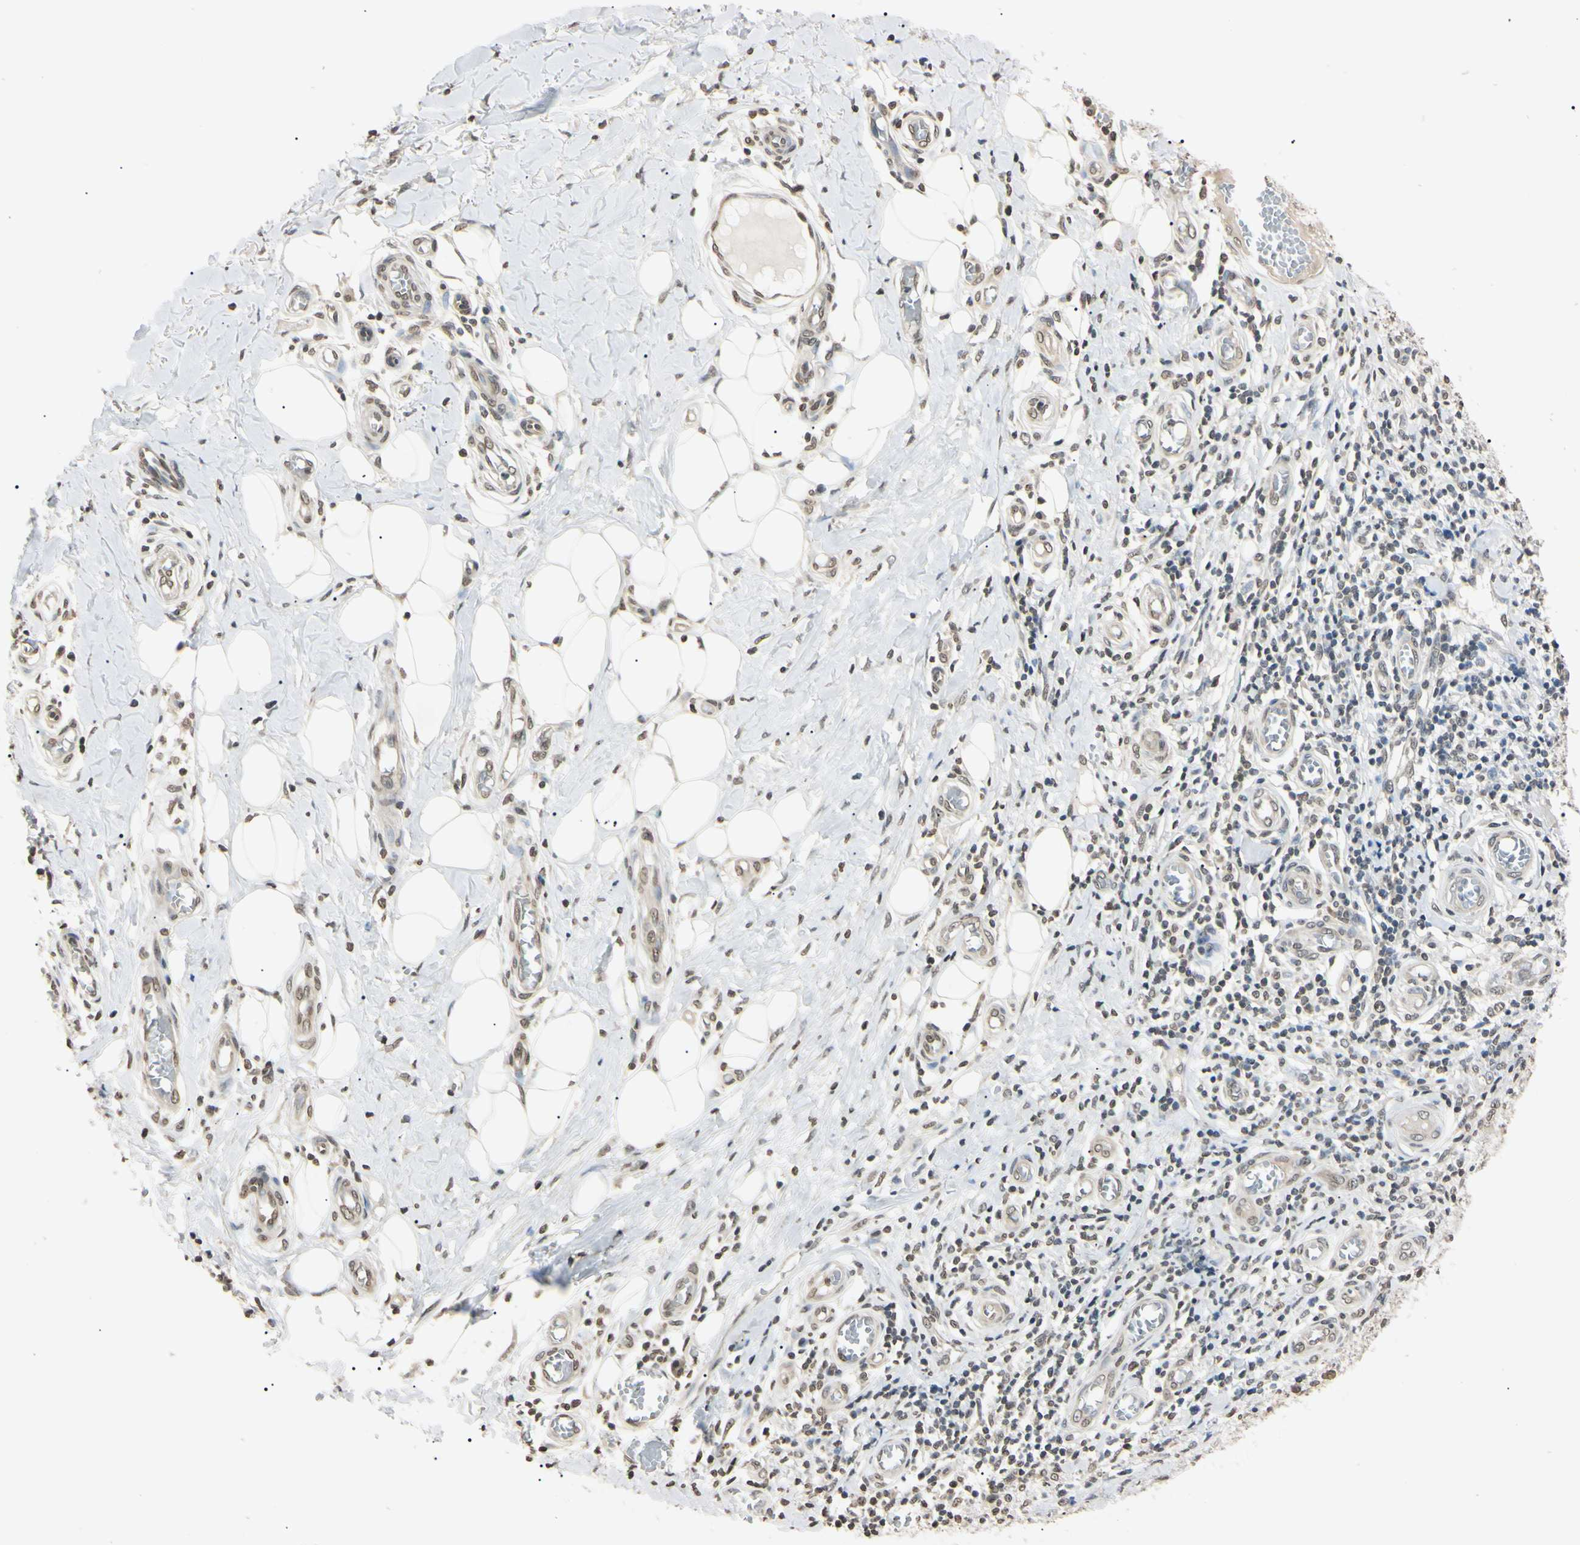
{"staining": {"intensity": "weak", "quantity": "25%-75%", "location": "nuclear"}, "tissue": "skin cancer", "cell_type": "Tumor cells", "image_type": "cancer", "snomed": [{"axis": "morphology", "description": "Squamous cell carcinoma, NOS"}, {"axis": "topography", "description": "Skin"}], "caption": "A histopathology image of skin squamous cell carcinoma stained for a protein shows weak nuclear brown staining in tumor cells. (DAB (3,3'-diaminobenzidine) = brown stain, brightfield microscopy at high magnification).", "gene": "CDC45", "patient": {"sex": "female", "age": 73}}